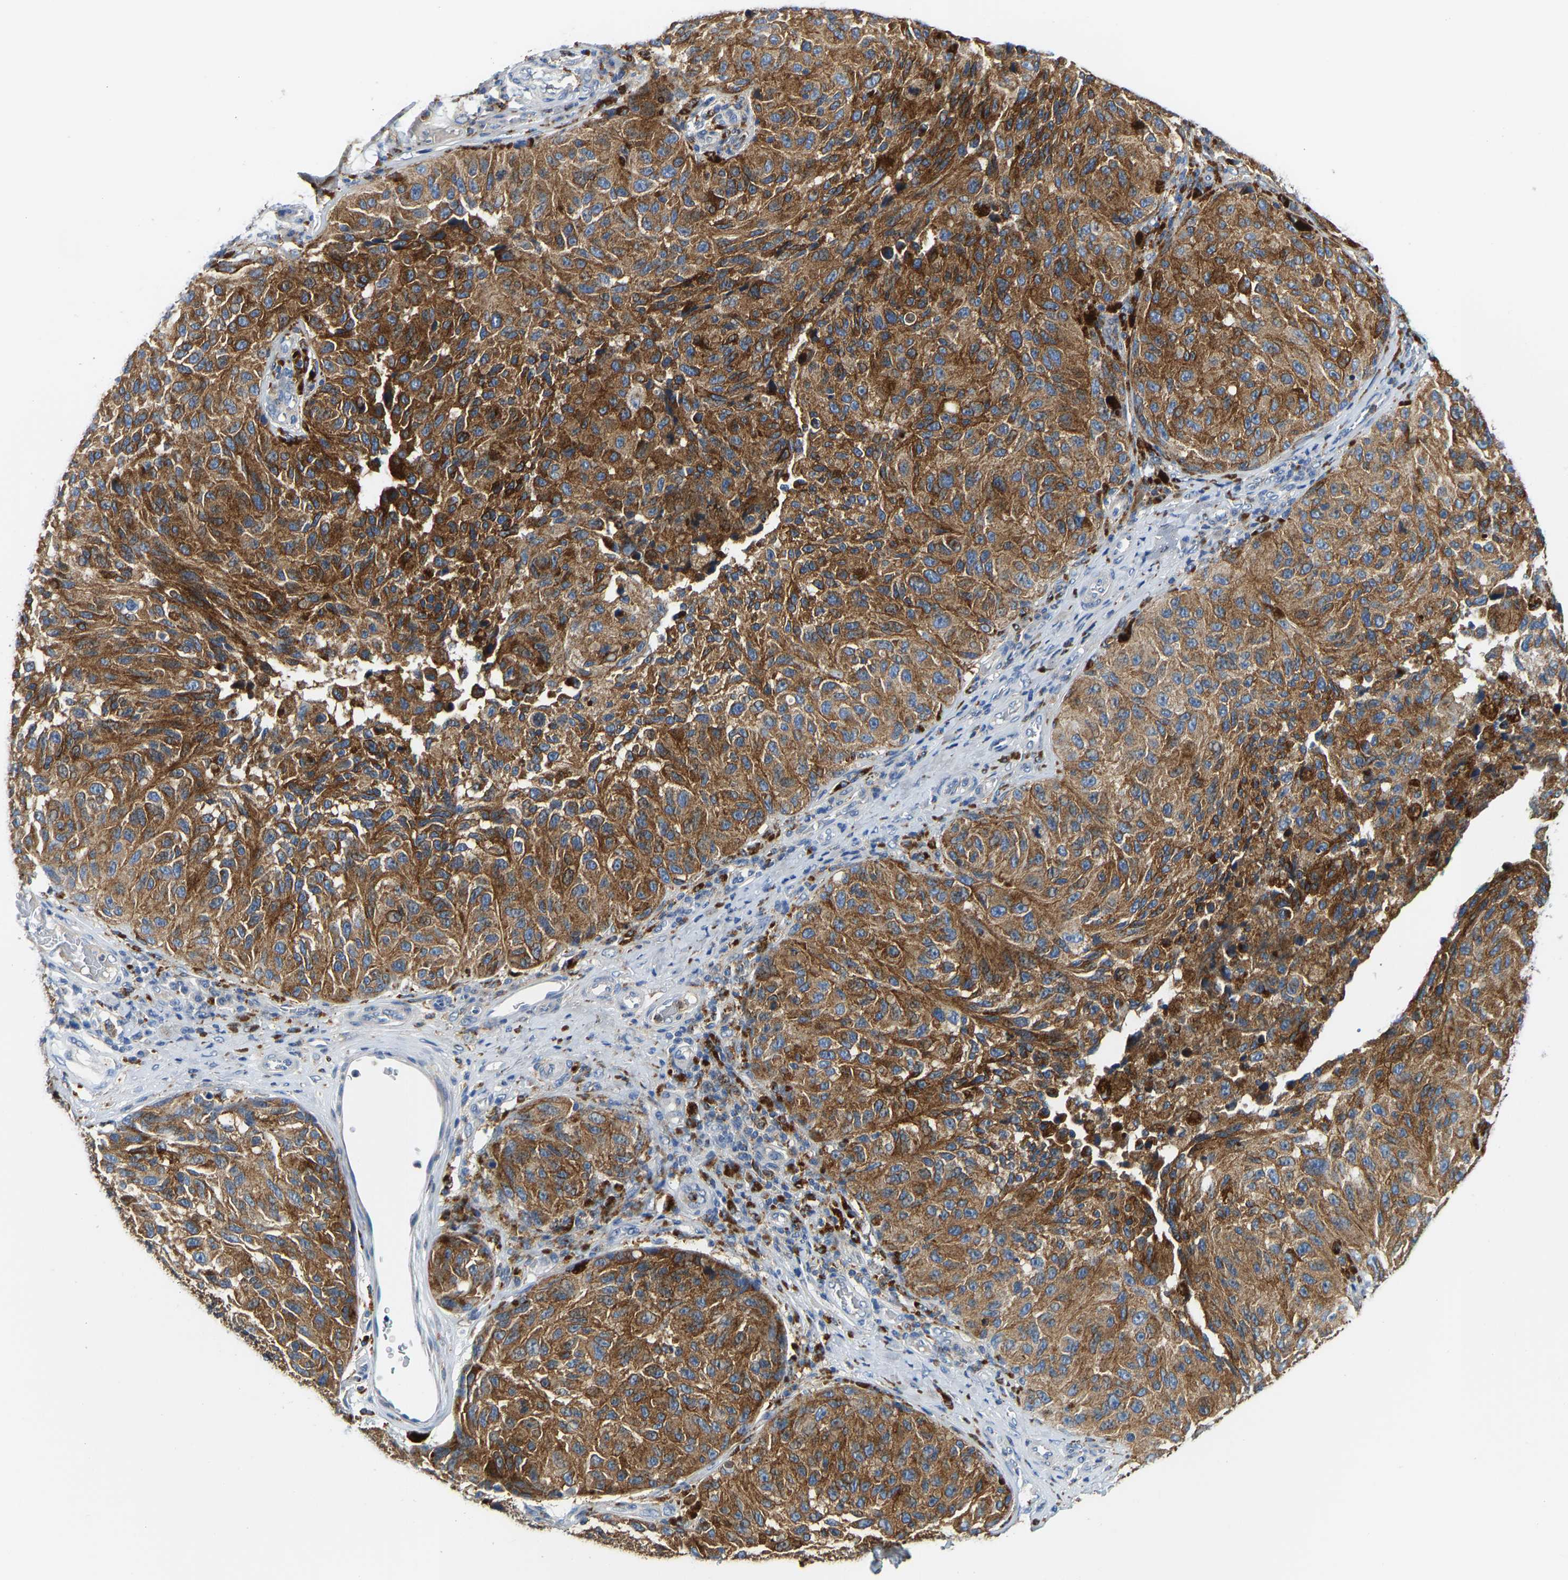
{"staining": {"intensity": "strong", "quantity": ">75%", "location": "cytoplasmic/membranous"}, "tissue": "melanoma", "cell_type": "Tumor cells", "image_type": "cancer", "snomed": [{"axis": "morphology", "description": "Malignant melanoma, NOS"}, {"axis": "topography", "description": "Skin"}], "caption": "A brown stain labels strong cytoplasmic/membranous staining of a protein in malignant melanoma tumor cells.", "gene": "ATP6V1E1", "patient": {"sex": "female", "age": 73}}